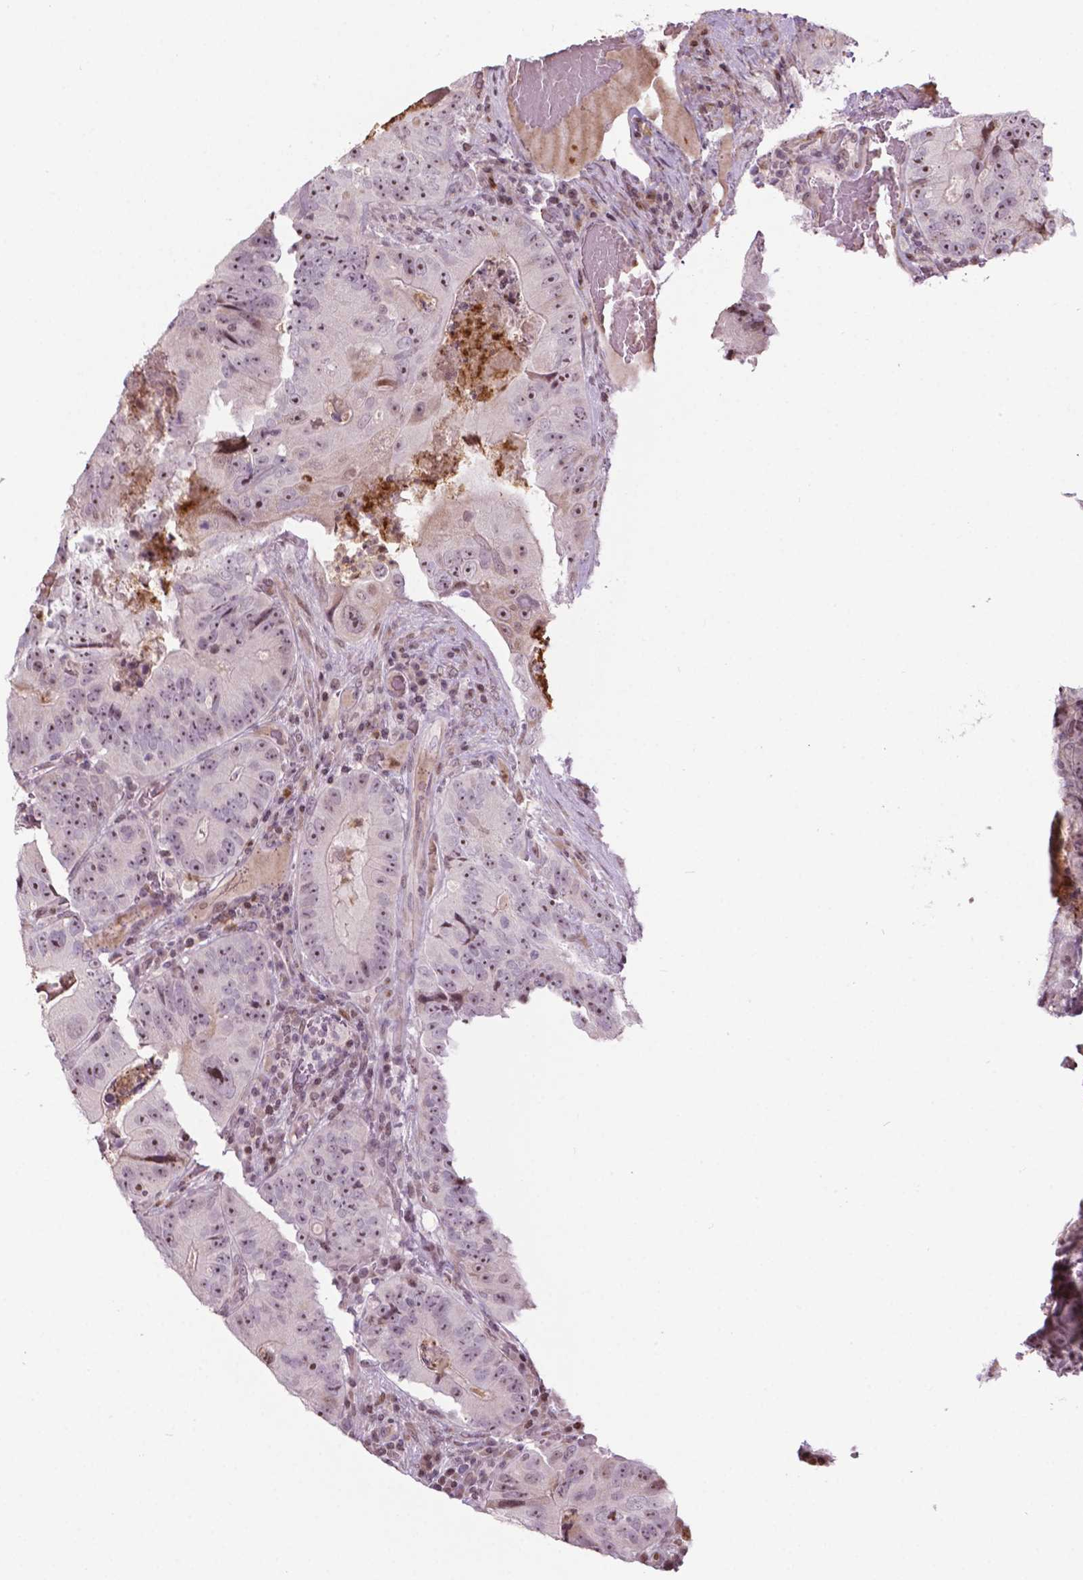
{"staining": {"intensity": "weak", "quantity": "25%-75%", "location": "nuclear"}, "tissue": "colorectal cancer", "cell_type": "Tumor cells", "image_type": "cancer", "snomed": [{"axis": "morphology", "description": "Adenocarcinoma, NOS"}, {"axis": "topography", "description": "Colon"}], "caption": "Protein analysis of colorectal cancer tissue displays weak nuclear expression in about 25%-75% of tumor cells.", "gene": "PTPN18", "patient": {"sex": "female", "age": 86}}